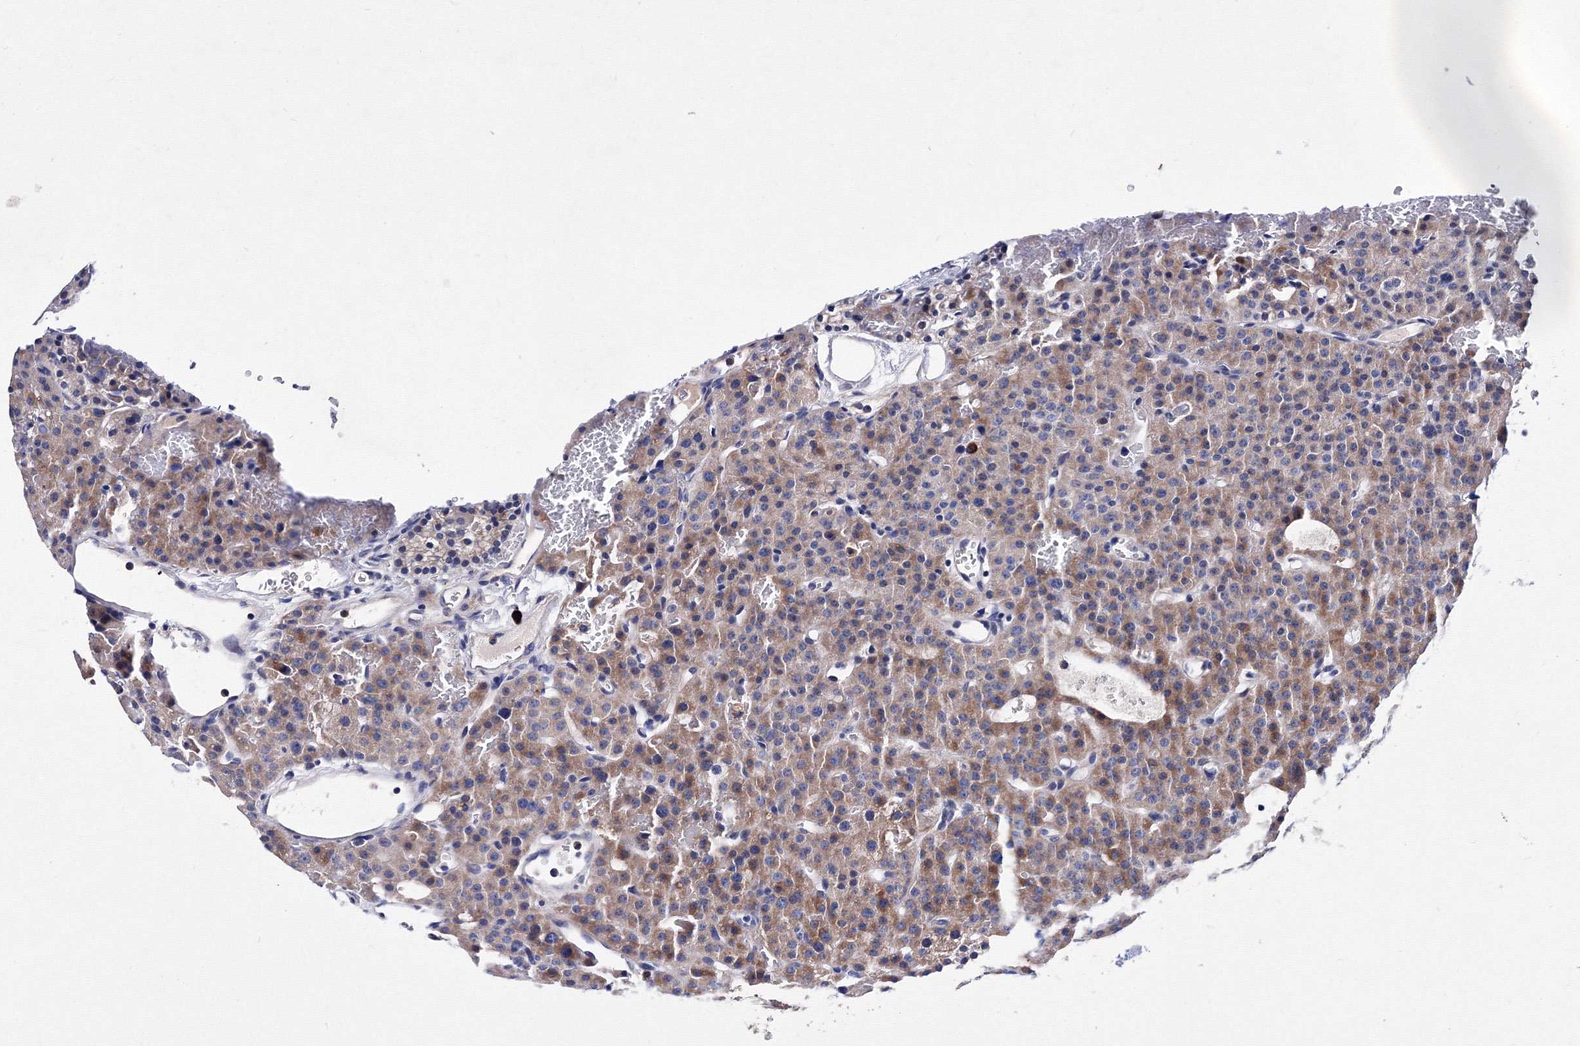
{"staining": {"intensity": "moderate", "quantity": "25%-75%", "location": "cytoplasmic/membranous"}, "tissue": "parathyroid gland", "cell_type": "Glandular cells", "image_type": "normal", "snomed": [{"axis": "morphology", "description": "Normal tissue, NOS"}, {"axis": "morphology", "description": "Adenoma, NOS"}, {"axis": "topography", "description": "Parathyroid gland"}], "caption": "Immunohistochemistry micrograph of unremarkable human parathyroid gland stained for a protein (brown), which shows medium levels of moderate cytoplasmic/membranous staining in about 25%-75% of glandular cells.", "gene": "TRPM2", "patient": {"sex": "female", "age": 81}}